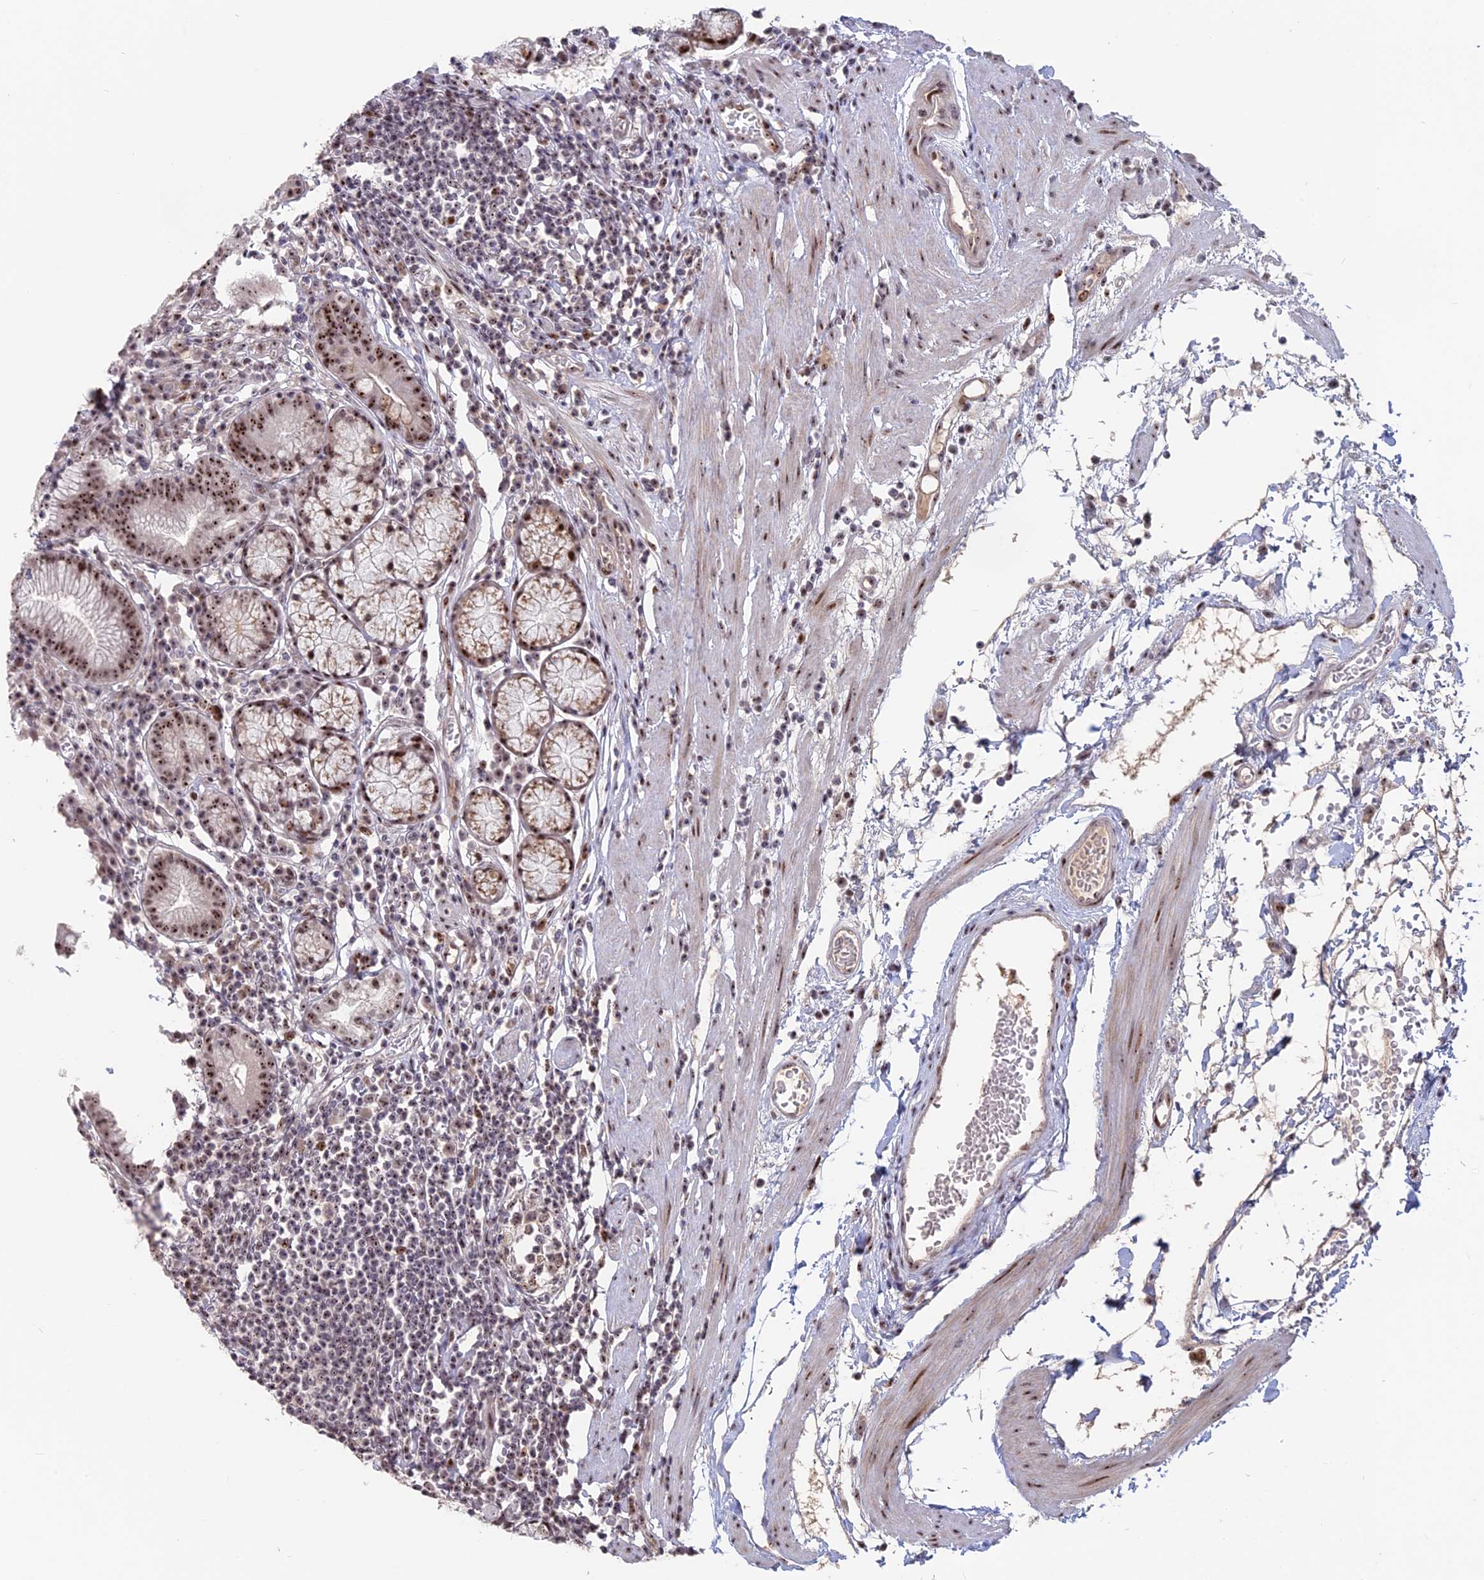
{"staining": {"intensity": "moderate", "quantity": ">75%", "location": "nuclear"}, "tissue": "stomach", "cell_type": "Glandular cells", "image_type": "normal", "snomed": [{"axis": "morphology", "description": "Normal tissue, NOS"}, {"axis": "topography", "description": "Stomach"}], "caption": "Protein staining by immunohistochemistry displays moderate nuclear positivity in approximately >75% of glandular cells in unremarkable stomach. The staining was performed using DAB, with brown indicating positive protein expression. Nuclei are stained blue with hematoxylin.", "gene": "FAM131A", "patient": {"sex": "male", "age": 55}}